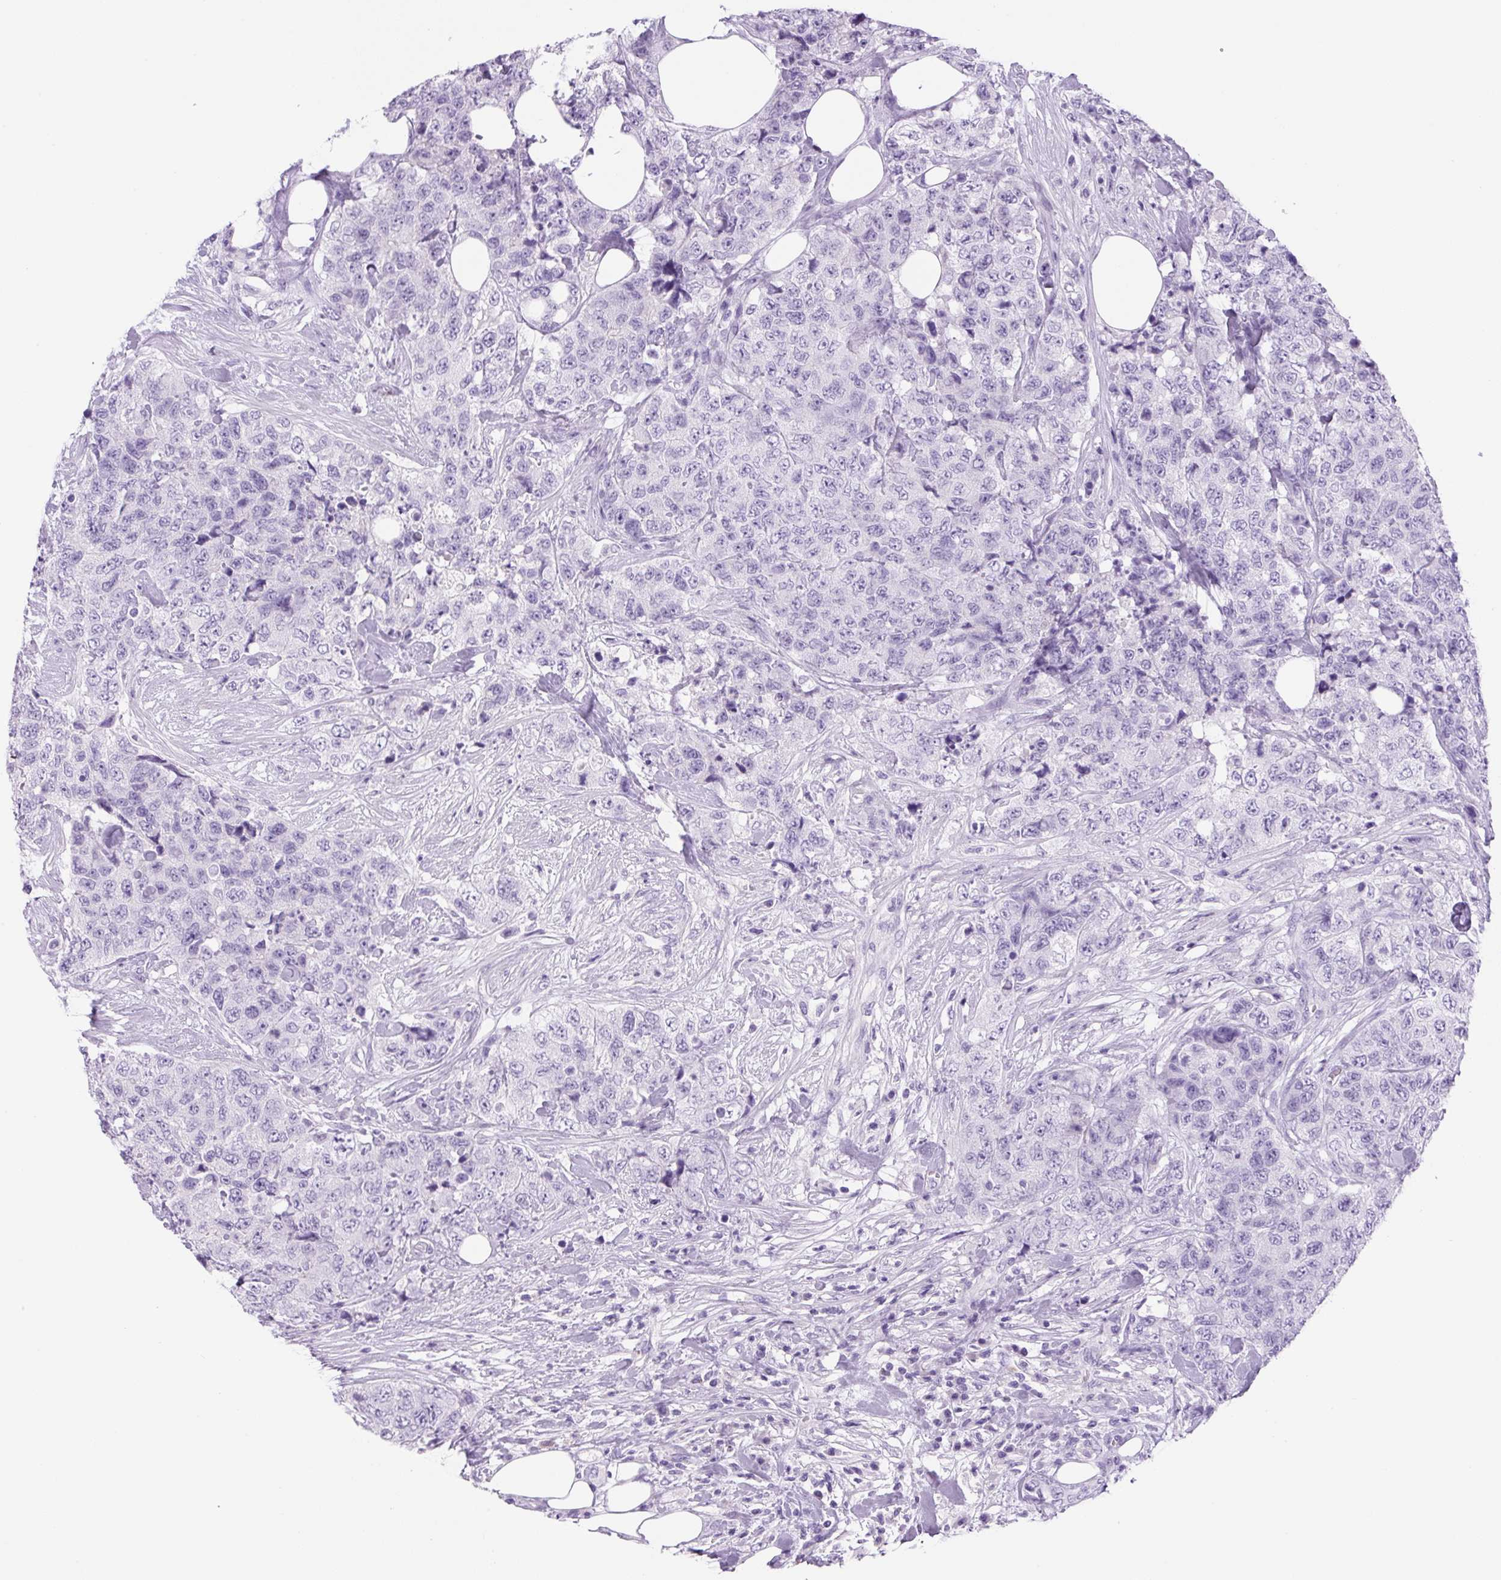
{"staining": {"intensity": "negative", "quantity": "none", "location": "none"}, "tissue": "urothelial cancer", "cell_type": "Tumor cells", "image_type": "cancer", "snomed": [{"axis": "morphology", "description": "Urothelial carcinoma, High grade"}, {"axis": "topography", "description": "Urinary bladder"}], "caption": "DAB immunohistochemical staining of human urothelial carcinoma (high-grade) reveals no significant expression in tumor cells.", "gene": "PRRT1", "patient": {"sex": "female", "age": 78}}